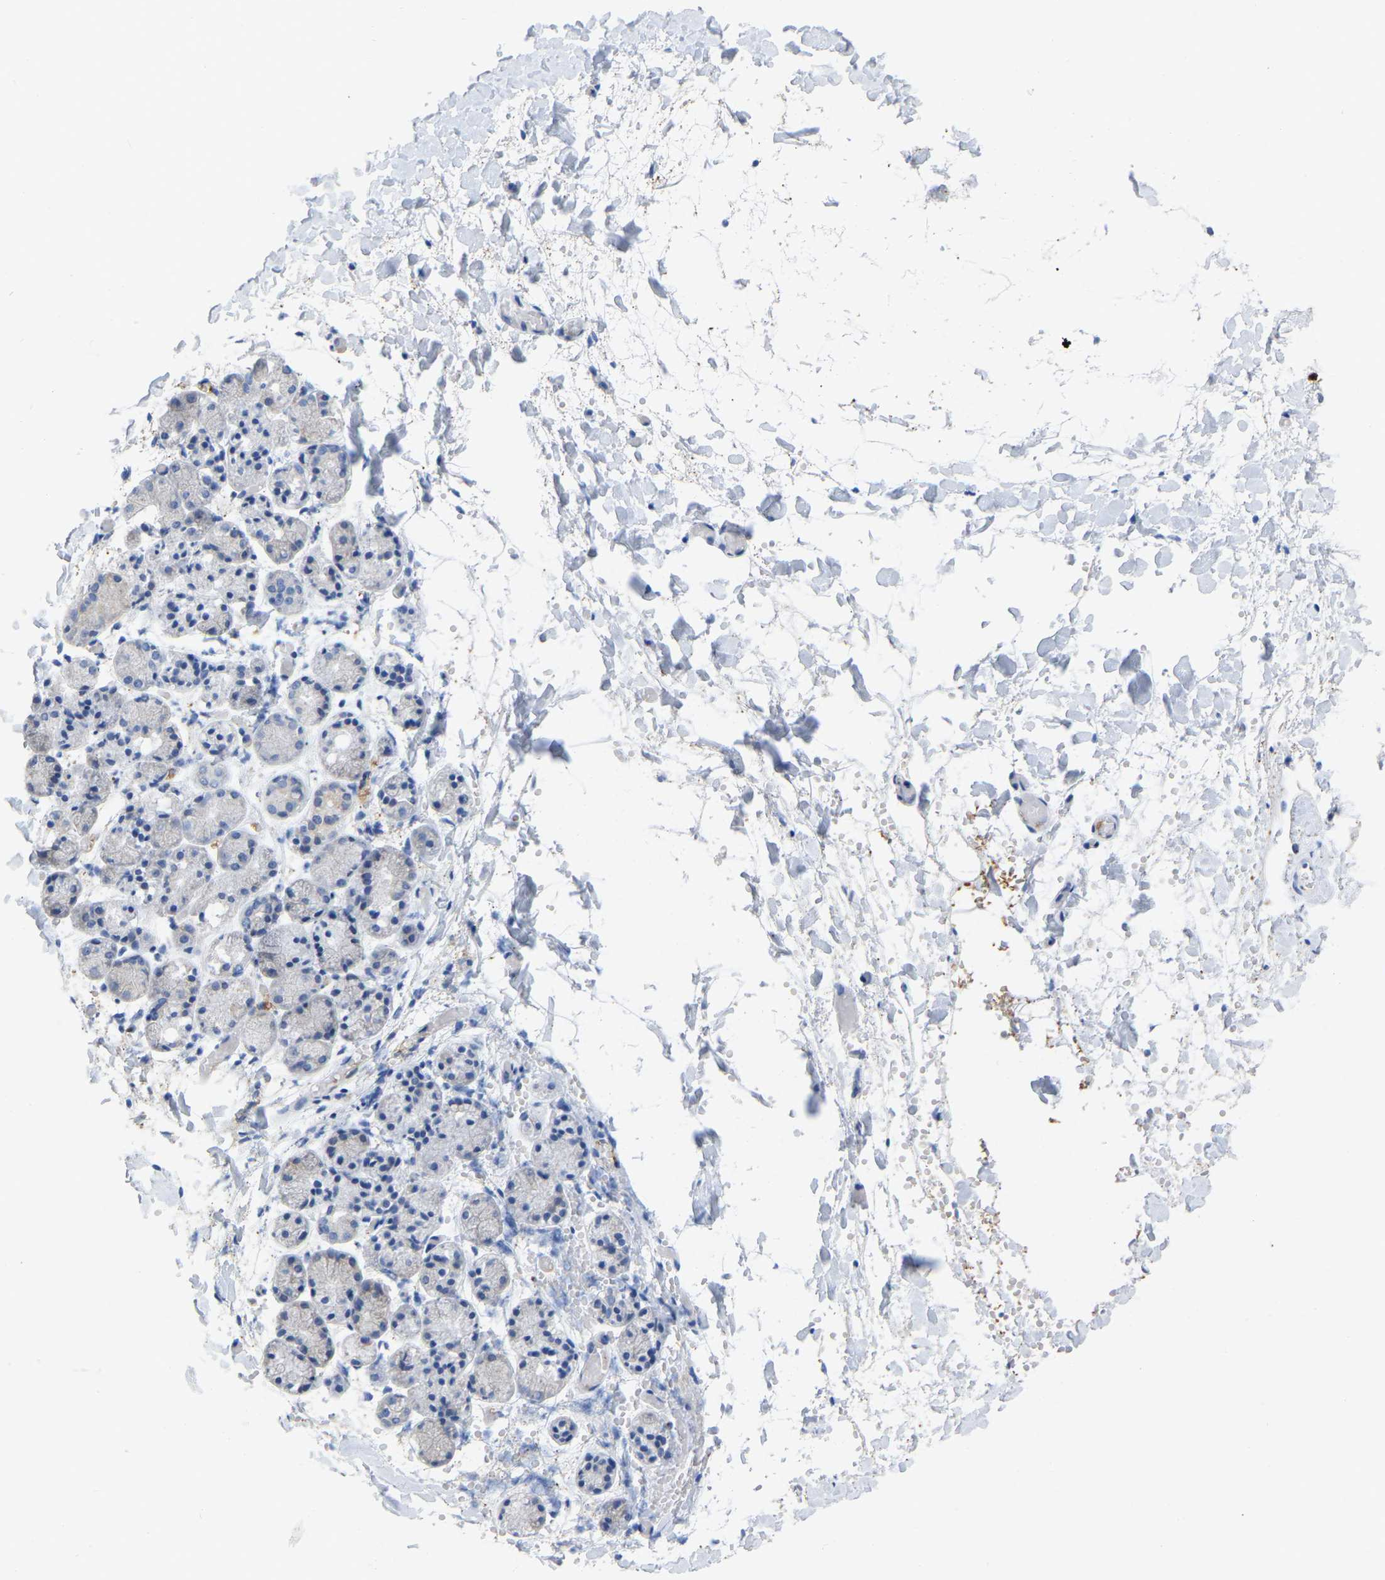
{"staining": {"intensity": "negative", "quantity": "none", "location": "none"}, "tissue": "salivary gland", "cell_type": "Glandular cells", "image_type": "normal", "snomed": [{"axis": "morphology", "description": "Normal tissue, NOS"}, {"axis": "topography", "description": "Salivary gland"}], "caption": "The micrograph exhibits no staining of glandular cells in unremarkable salivary gland.", "gene": "ULBP2", "patient": {"sex": "female", "age": 24}}